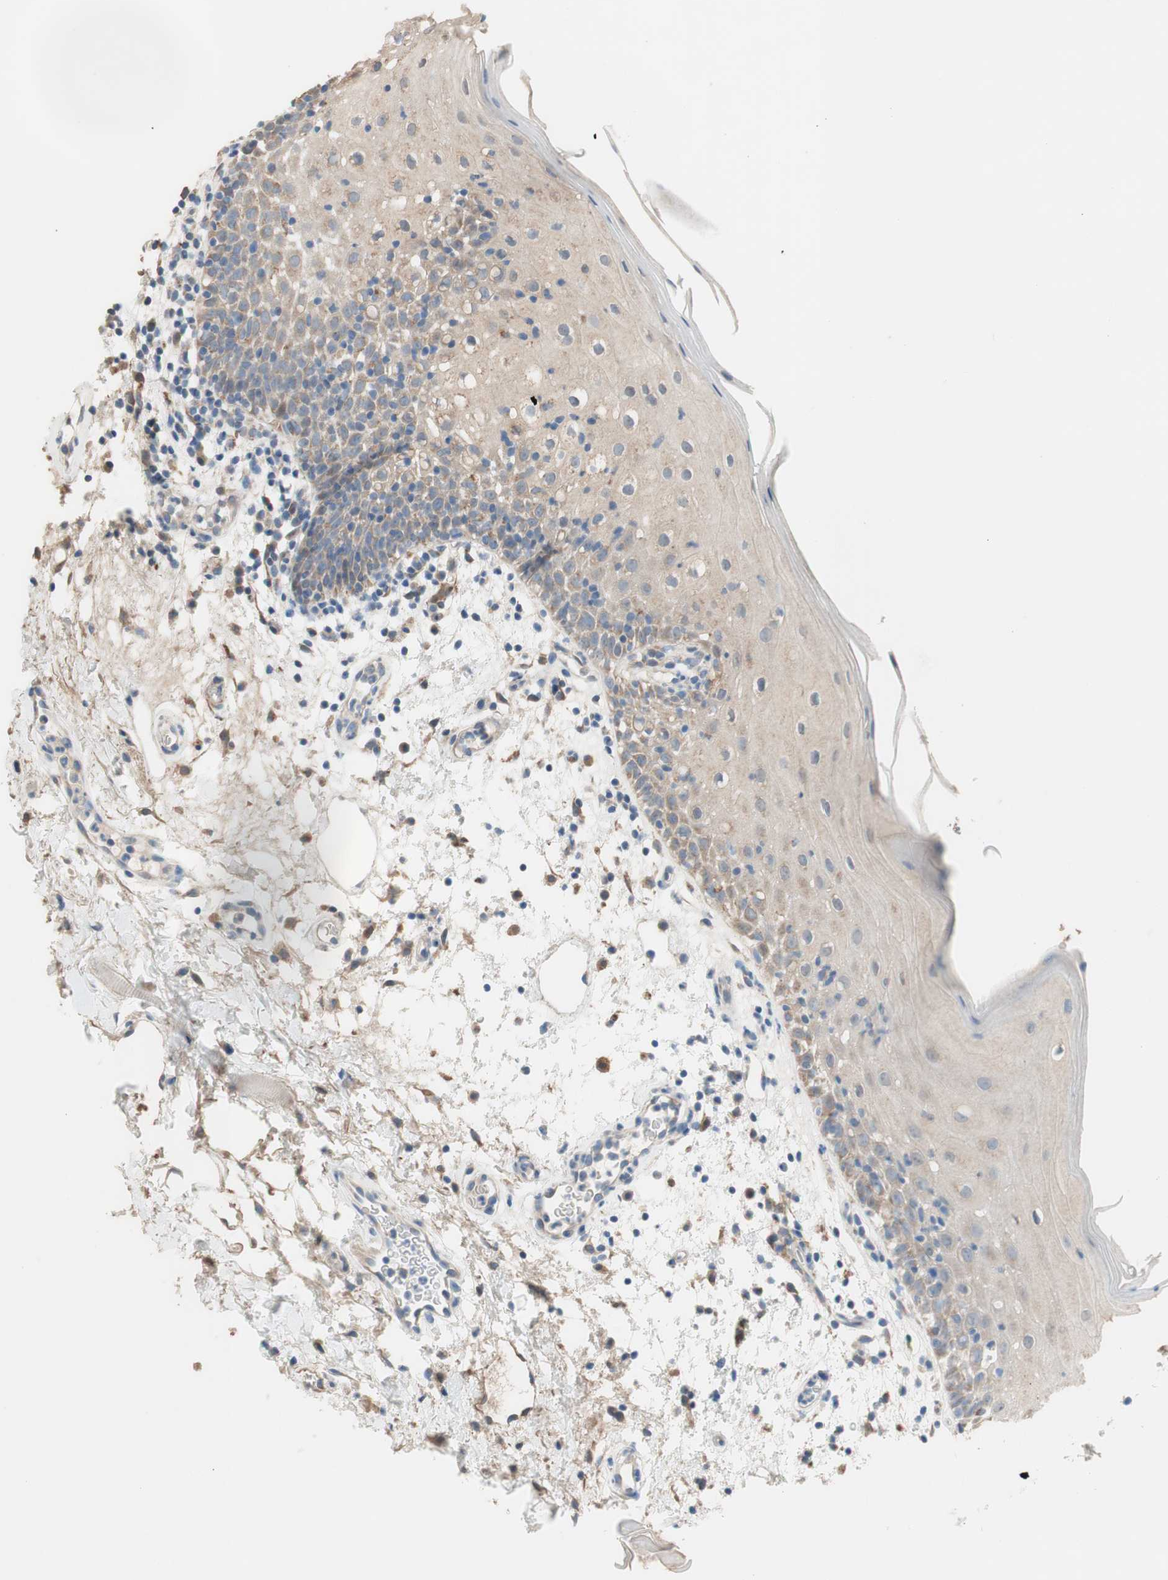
{"staining": {"intensity": "moderate", "quantity": "<25%", "location": "cytoplasmic/membranous"}, "tissue": "oral mucosa", "cell_type": "Squamous epithelial cells", "image_type": "normal", "snomed": [{"axis": "morphology", "description": "Normal tissue, NOS"}, {"axis": "morphology", "description": "Squamous cell carcinoma, NOS"}, {"axis": "topography", "description": "Skeletal muscle"}, {"axis": "topography", "description": "Oral tissue"}], "caption": "Oral mucosa stained for a protein shows moderate cytoplasmic/membranous positivity in squamous epithelial cells. The staining was performed using DAB to visualize the protein expression in brown, while the nuclei were stained in blue with hematoxylin (Magnification: 20x).", "gene": "ALDH1A2", "patient": {"sex": "male", "age": 71}}